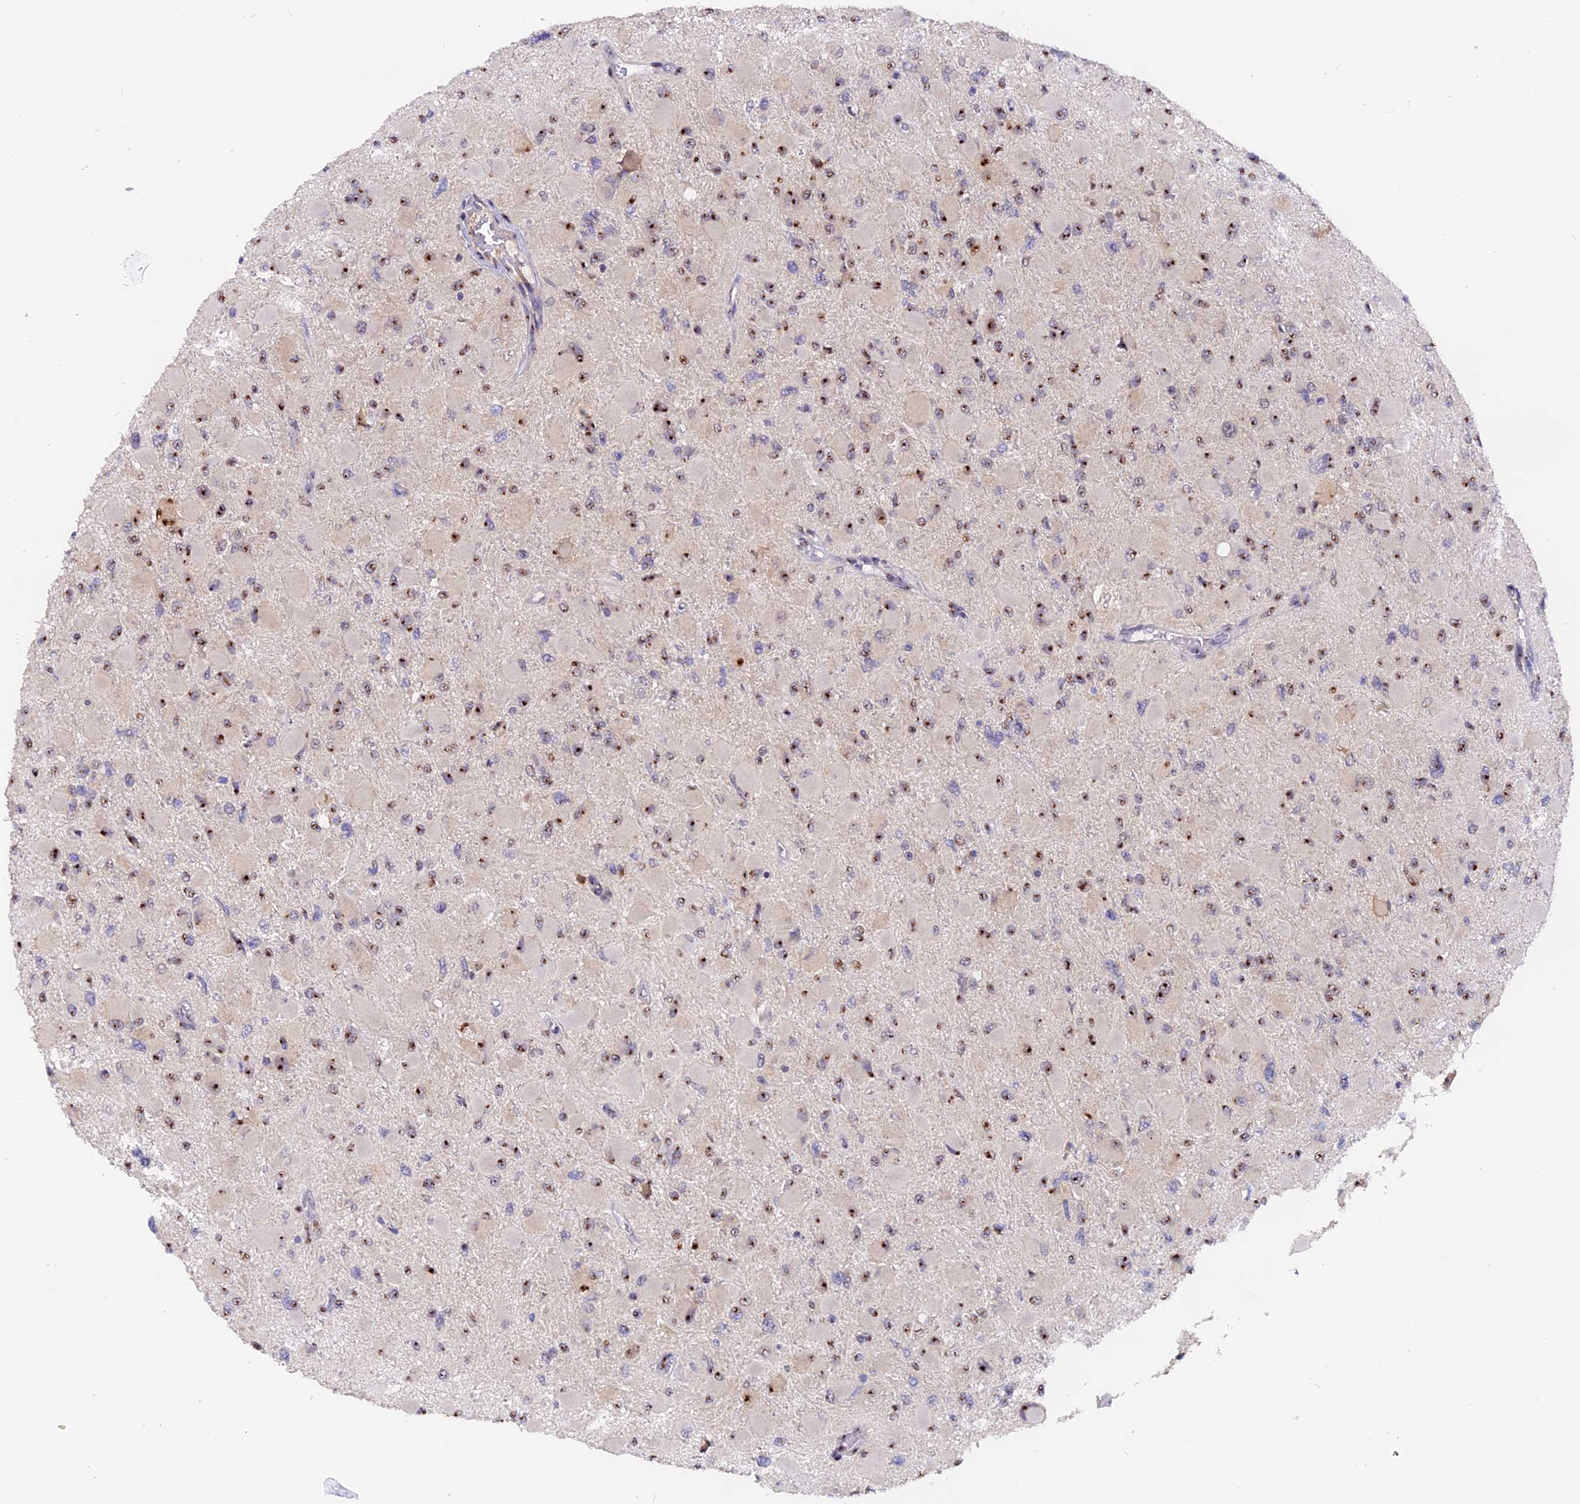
{"staining": {"intensity": "moderate", "quantity": "25%-75%", "location": "nuclear"}, "tissue": "glioma", "cell_type": "Tumor cells", "image_type": "cancer", "snomed": [{"axis": "morphology", "description": "Glioma, malignant, High grade"}, {"axis": "topography", "description": "Cerebral cortex"}], "caption": "Immunohistochemical staining of human glioma displays medium levels of moderate nuclear expression in about 25%-75% of tumor cells.", "gene": "FAM118B", "patient": {"sex": "female", "age": 36}}